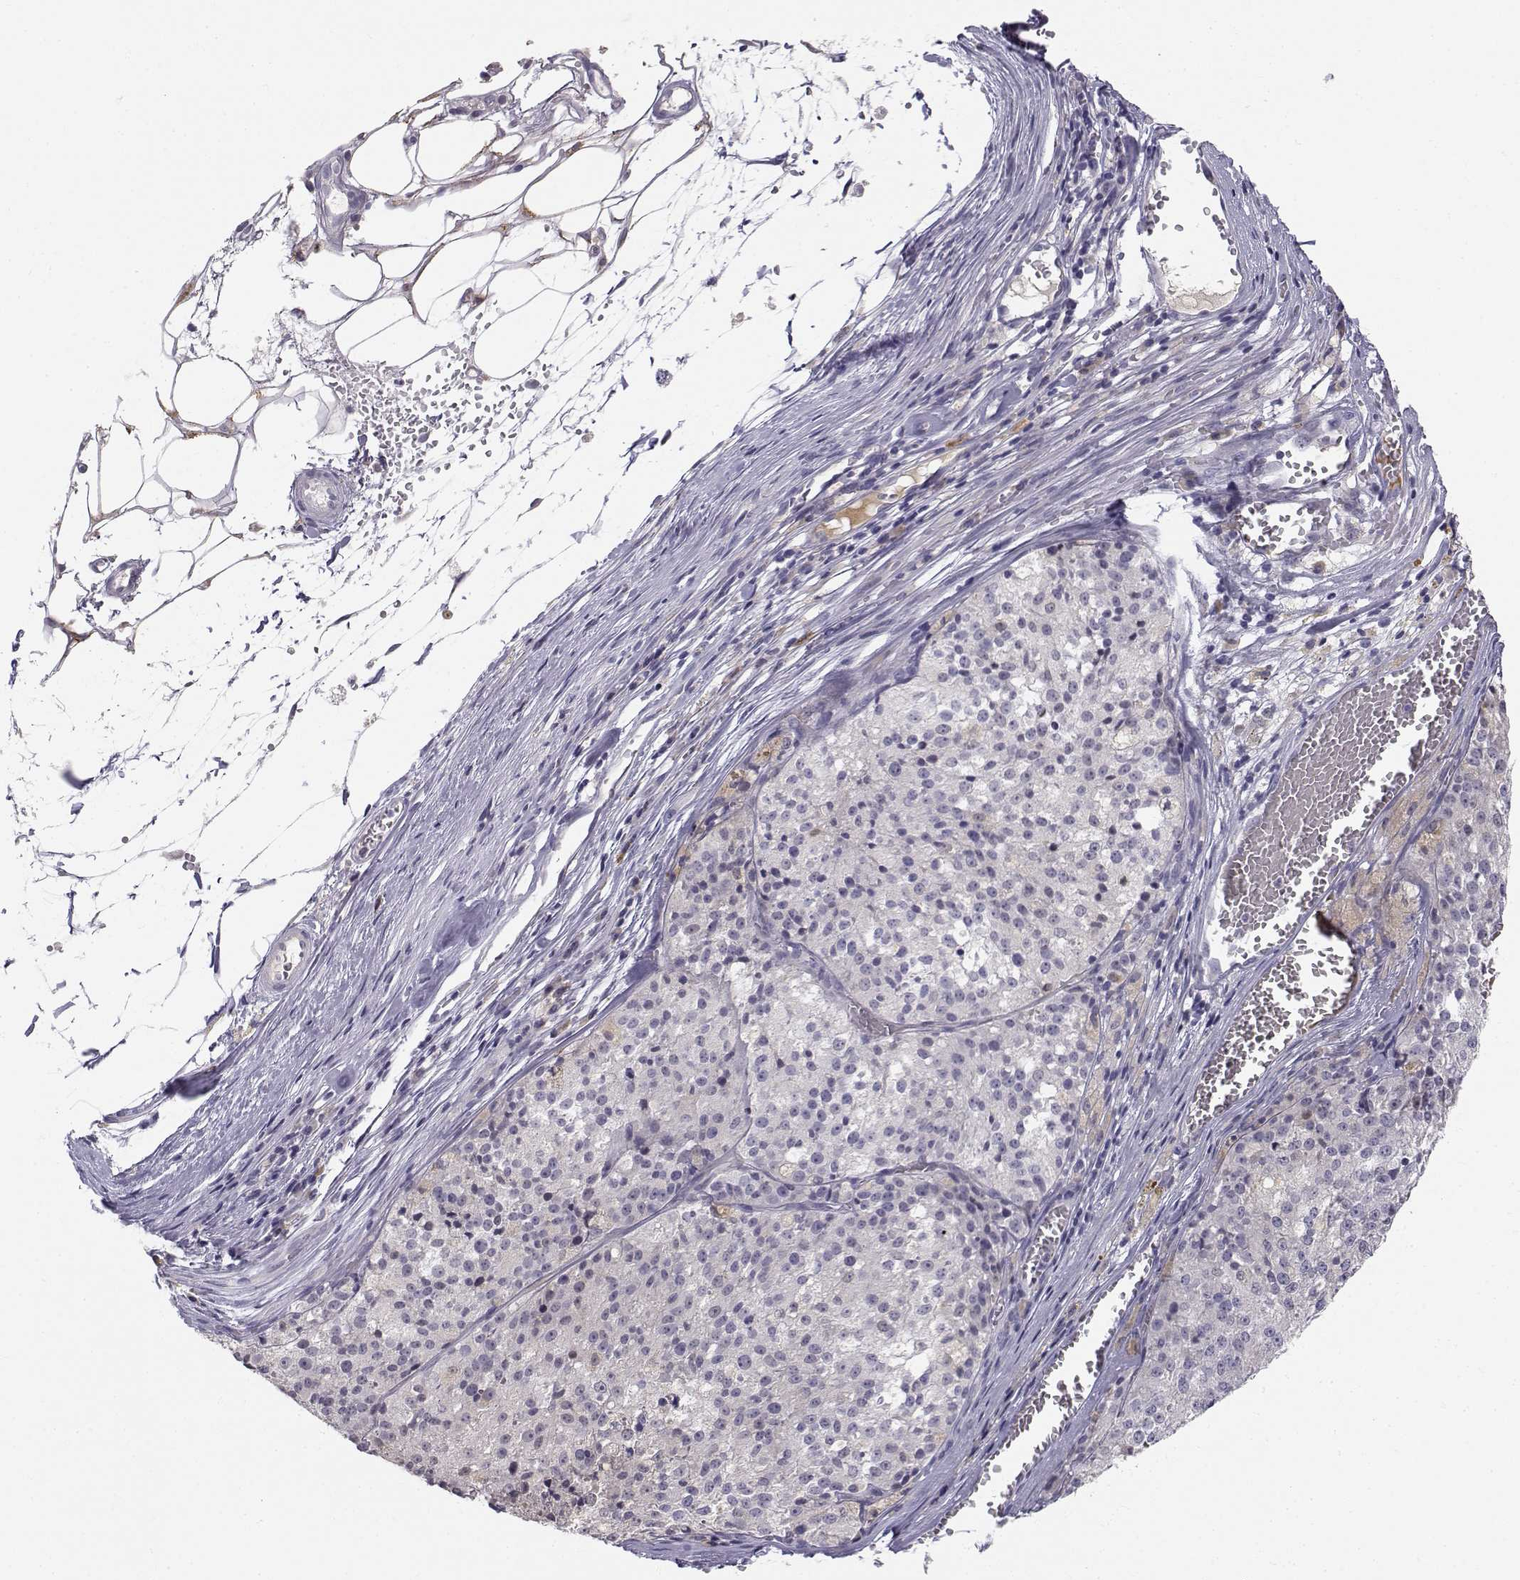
{"staining": {"intensity": "weak", "quantity": "<25%", "location": "cytoplasmic/membranous"}, "tissue": "melanoma", "cell_type": "Tumor cells", "image_type": "cancer", "snomed": [{"axis": "morphology", "description": "Malignant melanoma, Metastatic site"}, {"axis": "topography", "description": "Lymph node"}], "caption": "Protein analysis of melanoma exhibits no significant staining in tumor cells.", "gene": "ACSL6", "patient": {"sex": "female", "age": 64}}